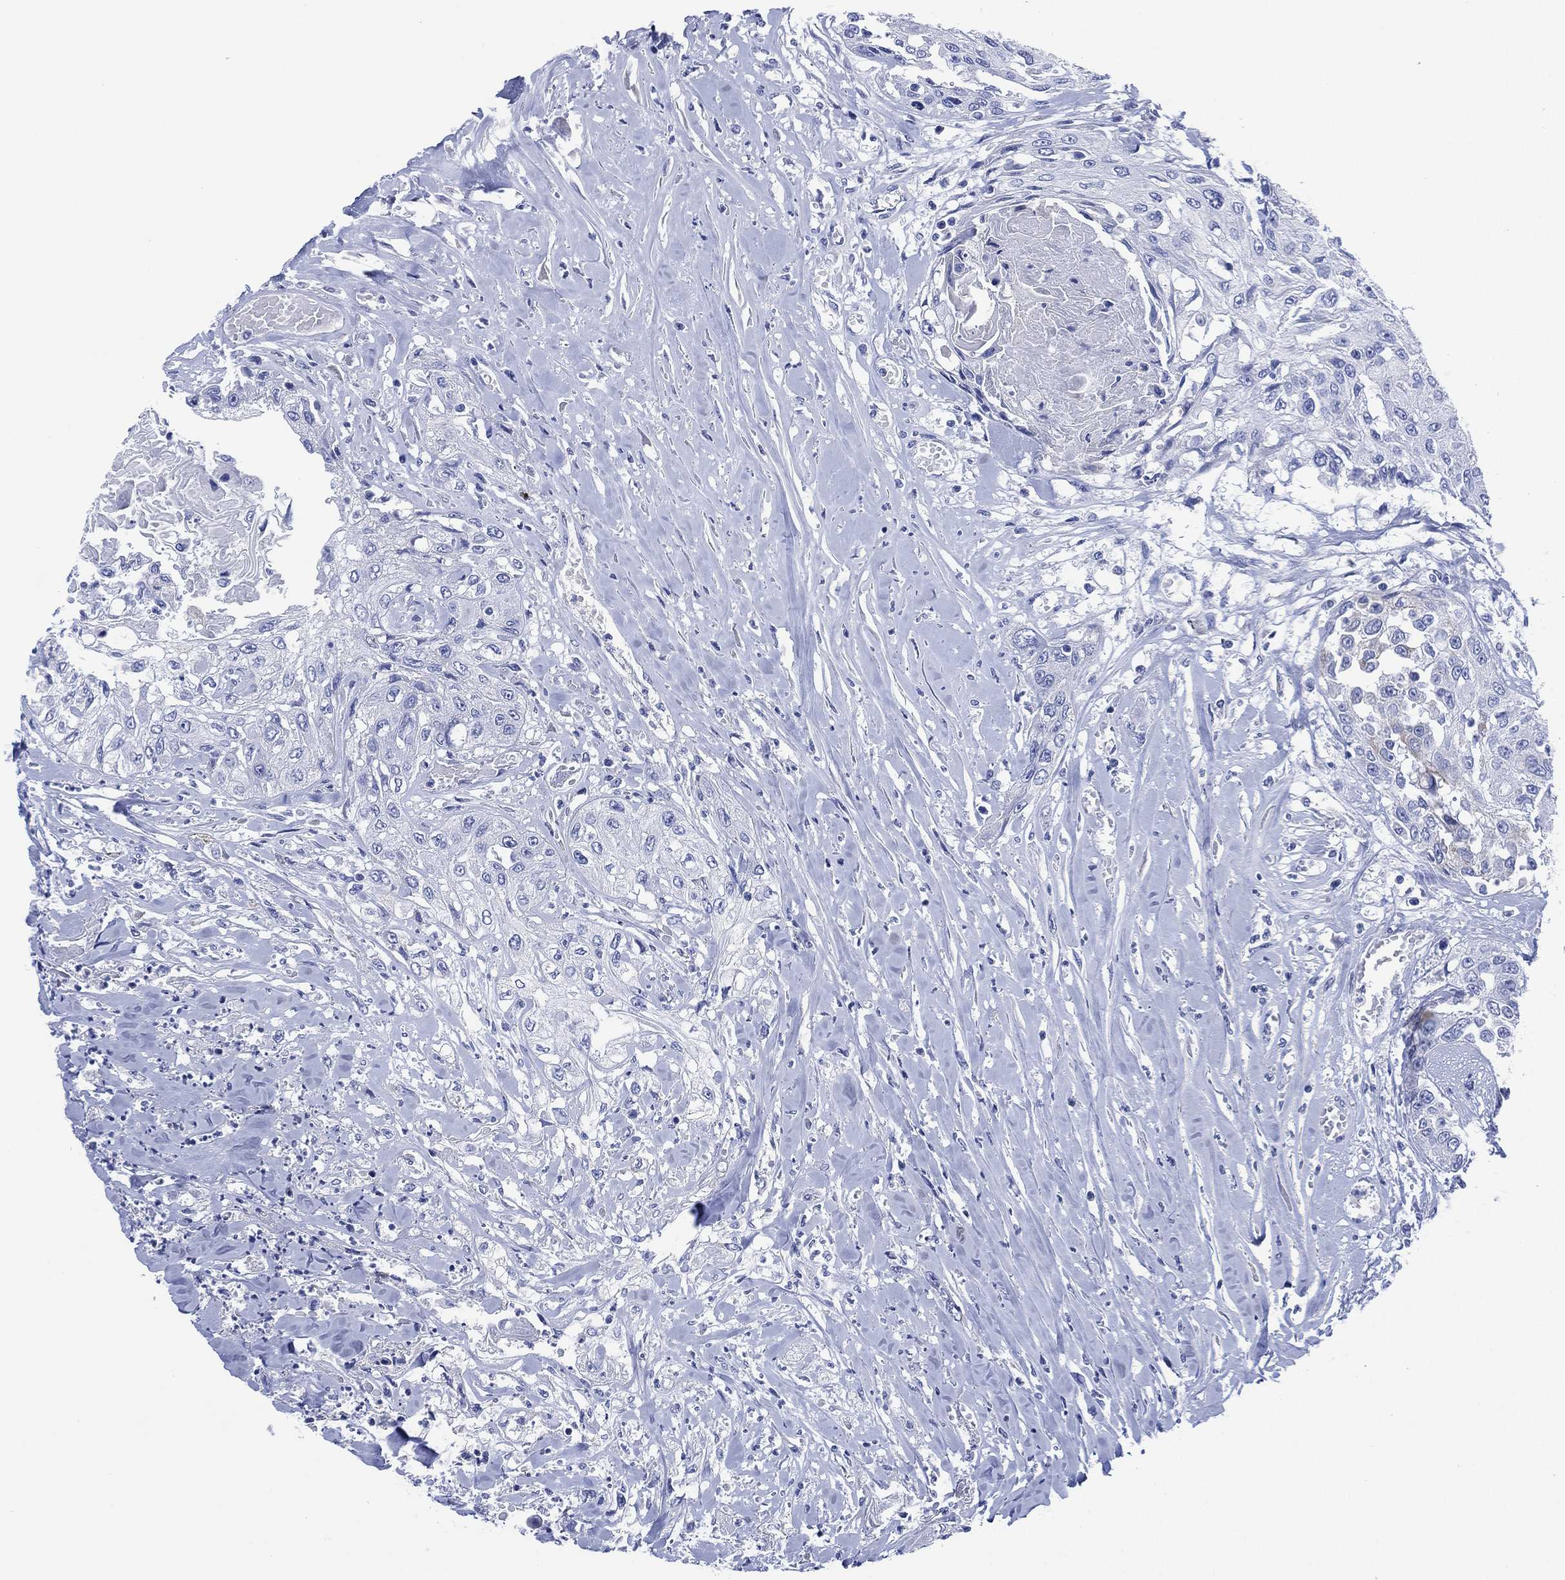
{"staining": {"intensity": "negative", "quantity": "none", "location": "none"}, "tissue": "head and neck cancer", "cell_type": "Tumor cells", "image_type": "cancer", "snomed": [{"axis": "morphology", "description": "Normal tissue, NOS"}, {"axis": "morphology", "description": "Squamous cell carcinoma, NOS"}, {"axis": "topography", "description": "Oral tissue"}, {"axis": "topography", "description": "Peripheral nerve tissue"}, {"axis": "topography", "description": "Head-Neck"}], "caption": "The immunohistochemistry (IHC) photomicrograph has no significant expression in tumor cells of head and neck squamous cell carcinoma tissue.", "gene": "SLC9C2", "patient": {"sex": "female", "age": 59}}